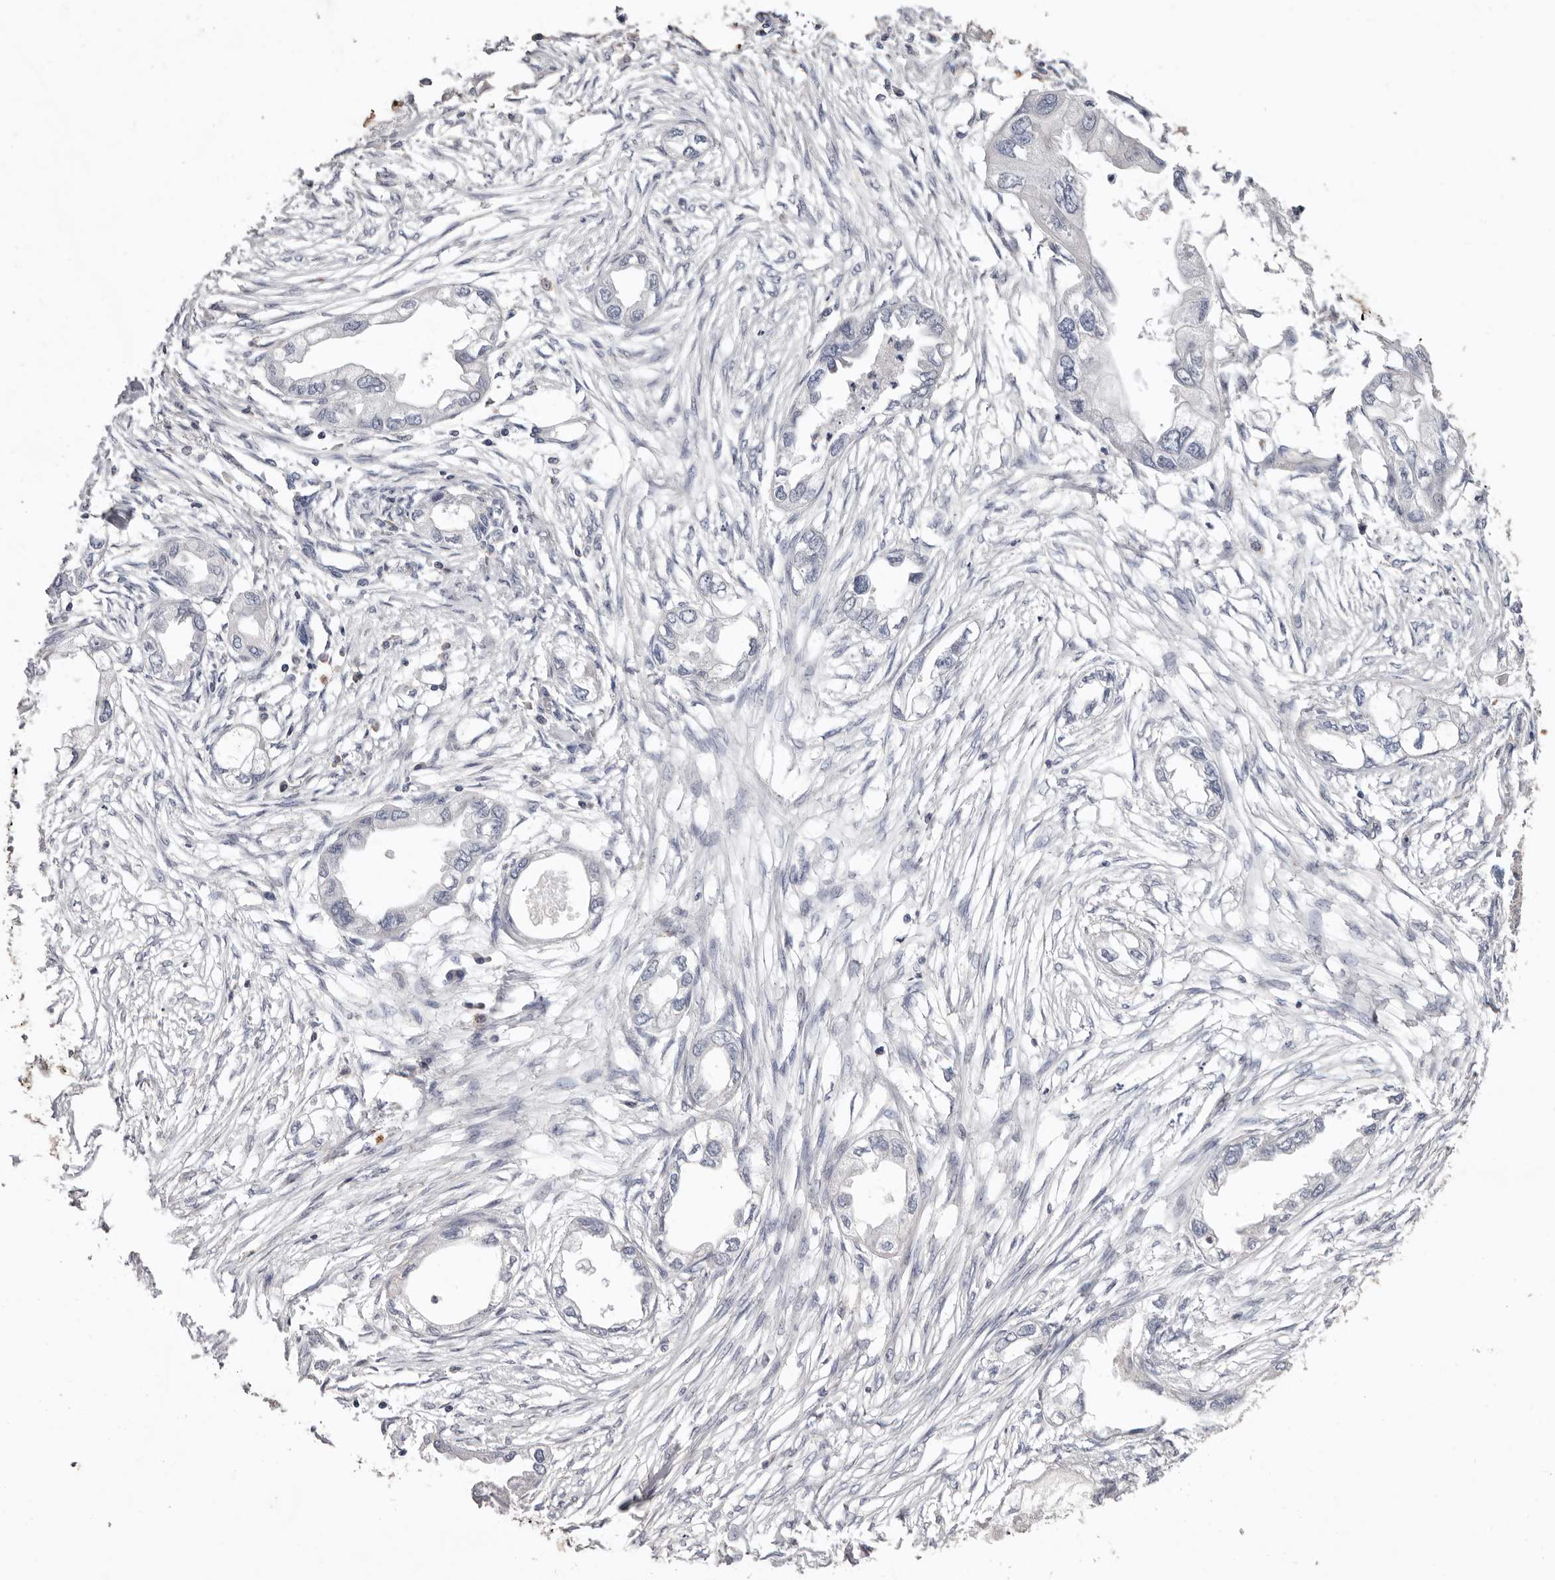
{"staining": {"intensity": "negative", "quantity": "none", "location": "none"}, "tissue": "endometrial cancer", "cell_type": "Tumor cells", "image_type": "cancer", "snomed": [{"axis": "morphology", "description": "Adenocarcinoma, NOS"}, {"axis": "morphology", "description": "Adenocarcinoma, metastatic, NOS"}, {"axis": "topography", "description": "Adipose tissue"}, {"axis": "topography", "description": "Endometrium"}], "caption": "DAB (3,3'-diaminobenzidine) immunohistochemical staining of human endometrial cancer (metastatic adenocarcinoma) reveals no significant staining in tumor cells.", "gene": "MMACHC", "patient": {"sex": "female", "age": 67}}